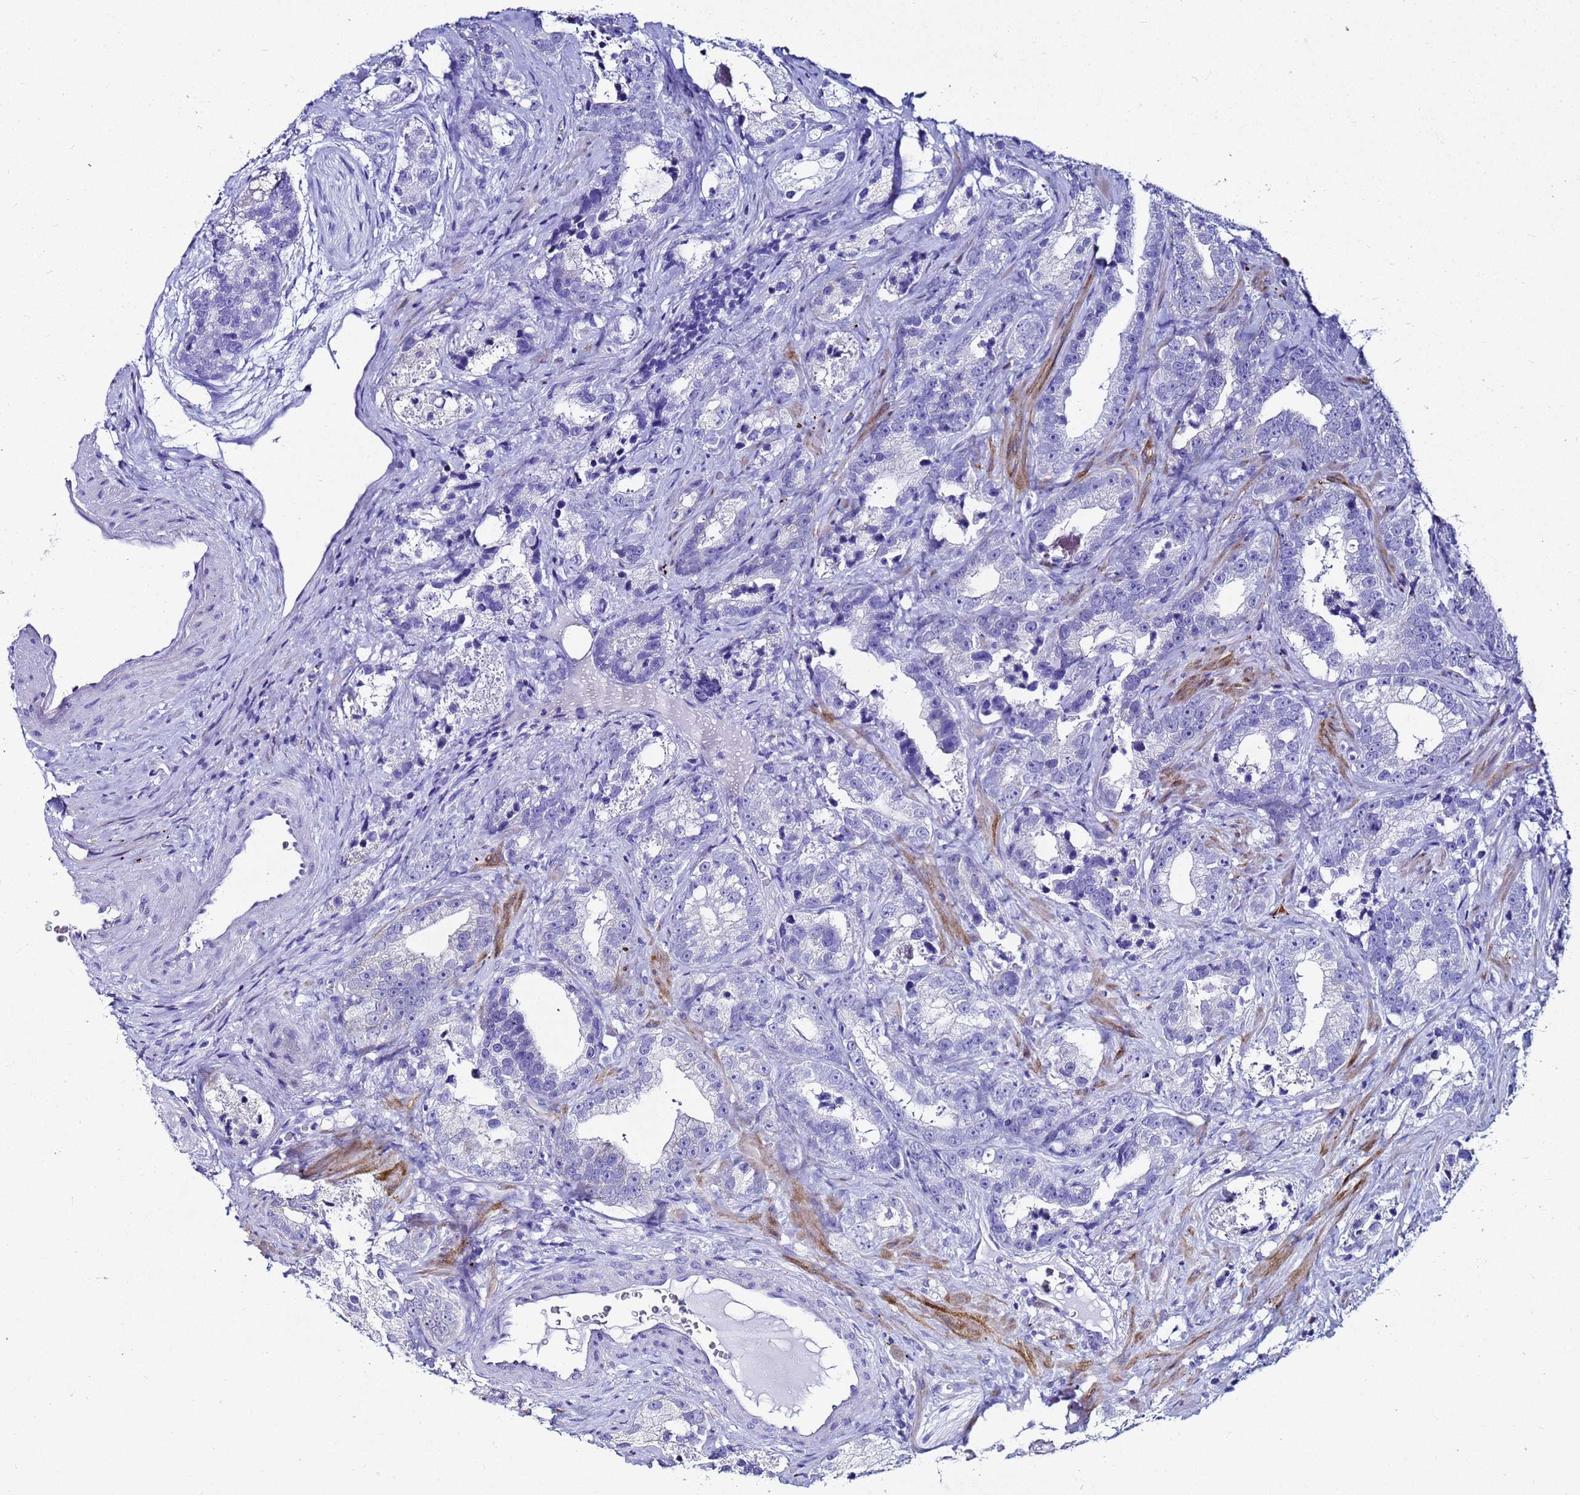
{"staining": {"intensity": "negative", "quantity": "none", "location": "none"}, "tissue": "prostate cancer", "cell_type": "Tumor cells", "image_type": "cancer", "snomed": [{"axis": "morphology", "description": "Adenocarcinoma, High grade"}, {"axis": "topography", "description": "Prostate"}], "caption": "The IHC micrograph has no significant positivity in tumor cells of prostate cancer (high-grade adenocarcinoma) tissue.", "gene": "CKB", "patient": {"sex": "male", "age": 62}}